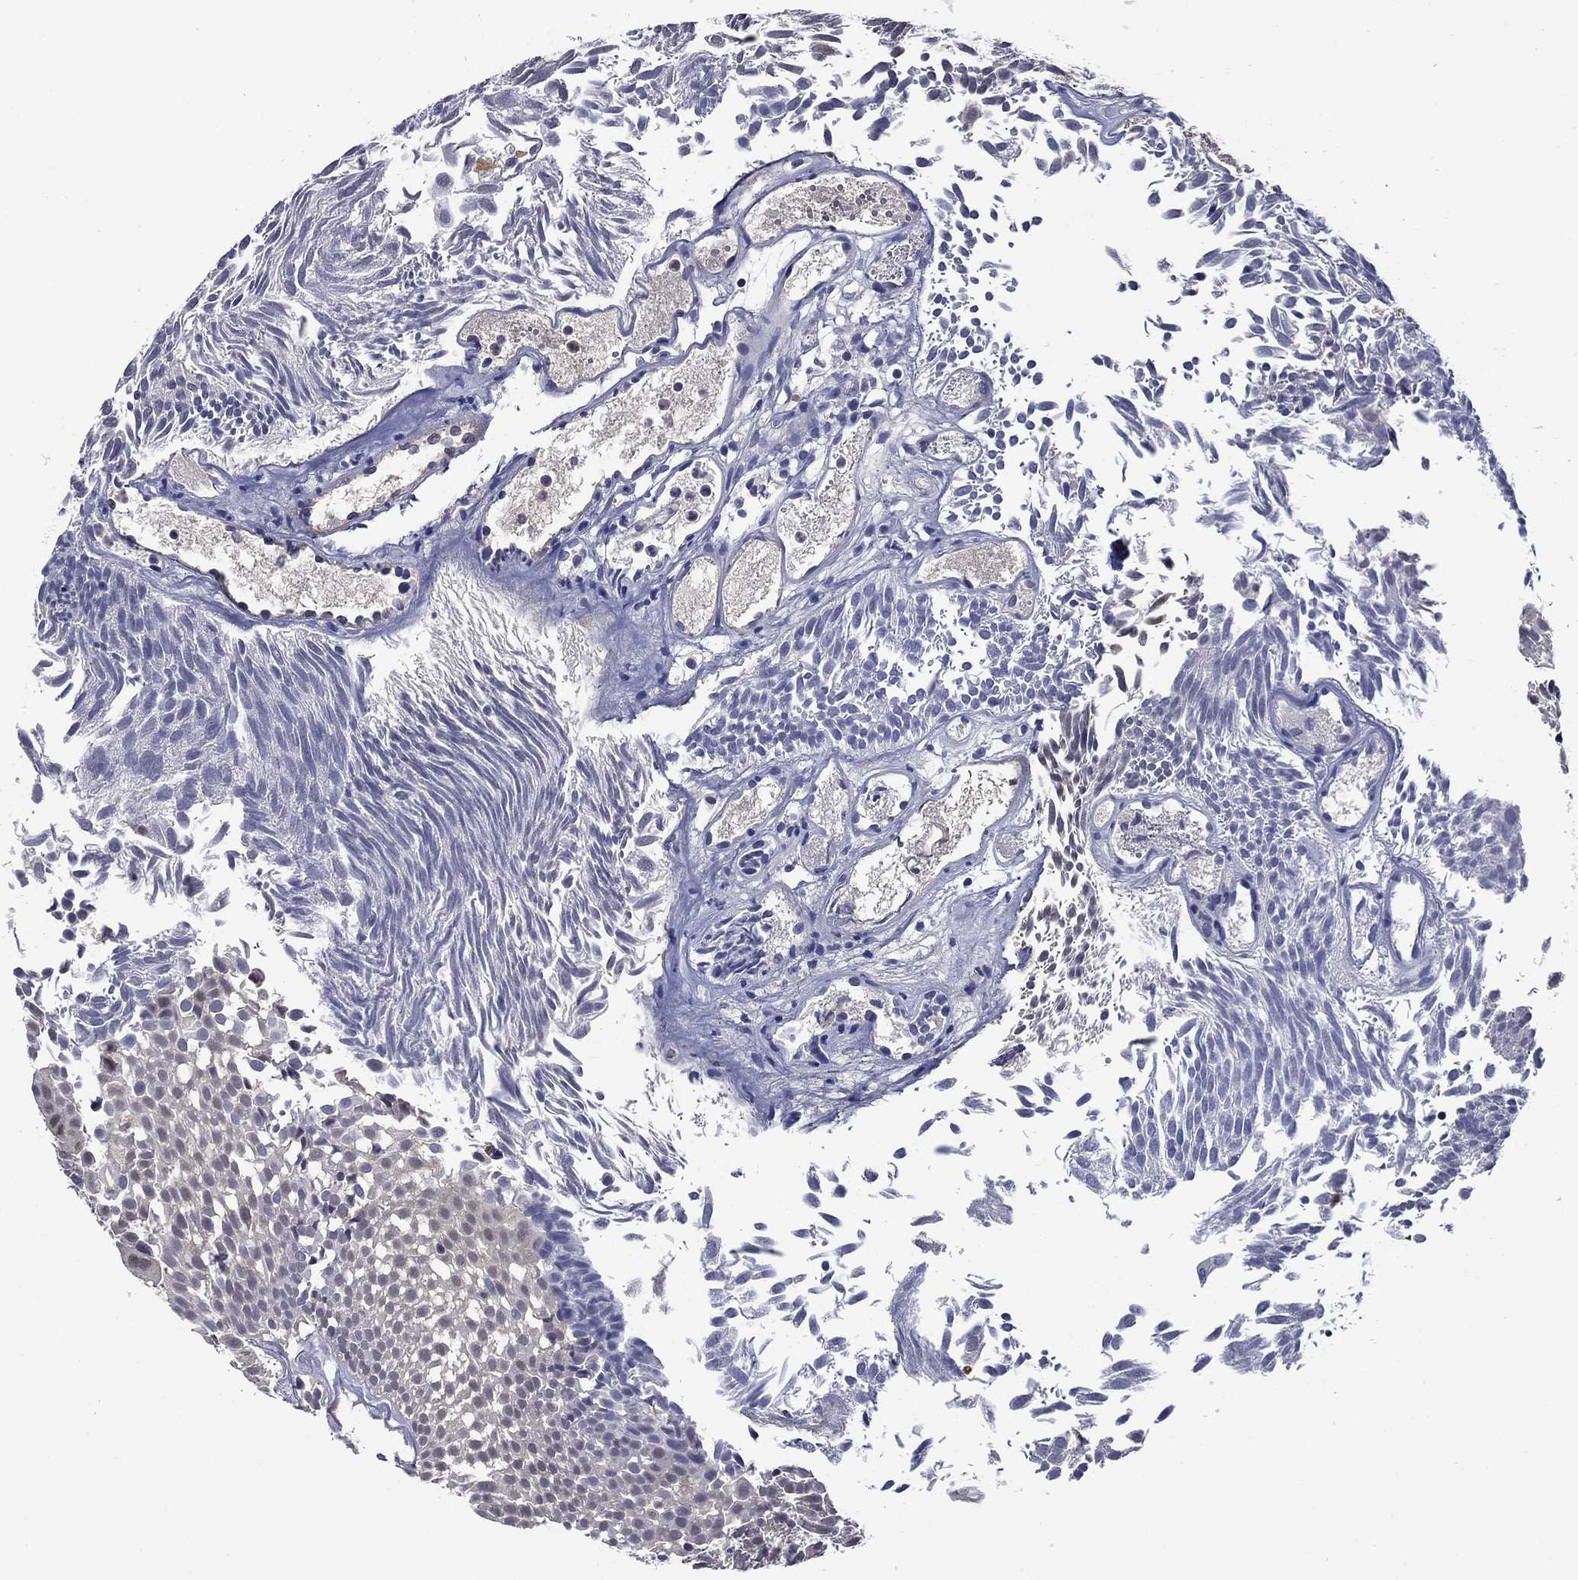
{"staining": {"intensity": "negative", "quantity": "none", "location": "none"}, "tissue": "urothelial cancer", "cell_type": "Tumor cells", "image_type": "cancer", "snomed": [{"axis": "morphology", "description": "Urothelial carcinoma, Low grade"}, {"axis": "topography", "description": "Urinary bladder"}], "caption": "Tumor cells show no significant protein staining in urothelial cancer.", "gene": "DDTL", "patient": {"sex": "male", "age": 52}}